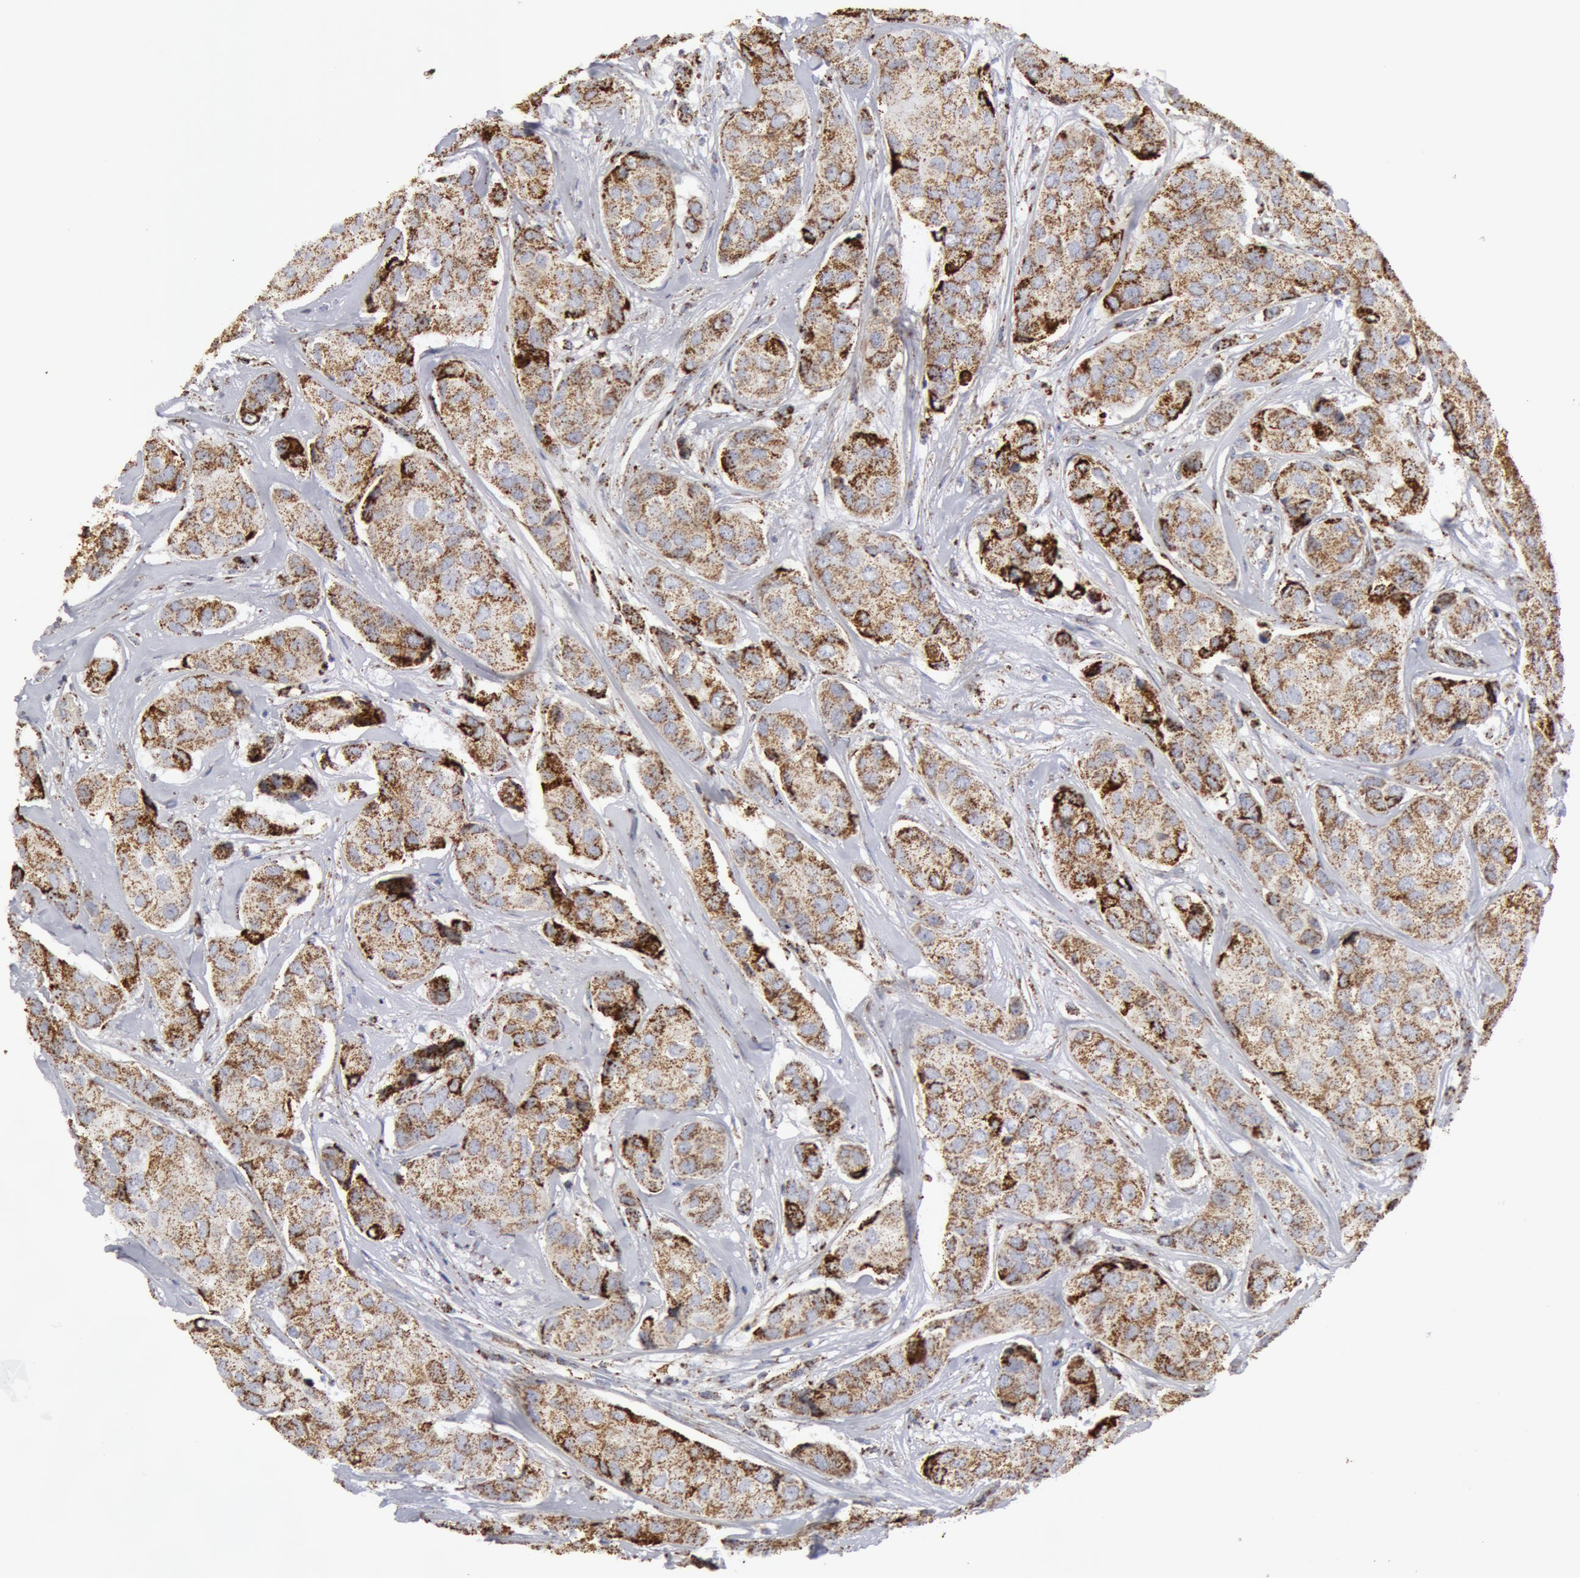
{"staining": {"intensity": "moderate", "quantity": ">75%", "location": "cytoplasmic/membranous"}, "tissue": "breast cancer", "cell_type": "Tumor cells", "image_type": "cancer", "snomed": [{"axis": "morphology", "description": "Duct carcinoma"}, {"axis": "topography", "description": "Breast"}], "caption": "Immunohistochemical staining of breast cancer (invasive ductal carcinoma) displays moderate cytoplasmic/membranous protein staining in approximately >75% of tumor cells.", "gene": "ATP5F1B", "patient": {"sex": "female", "age": 68}}